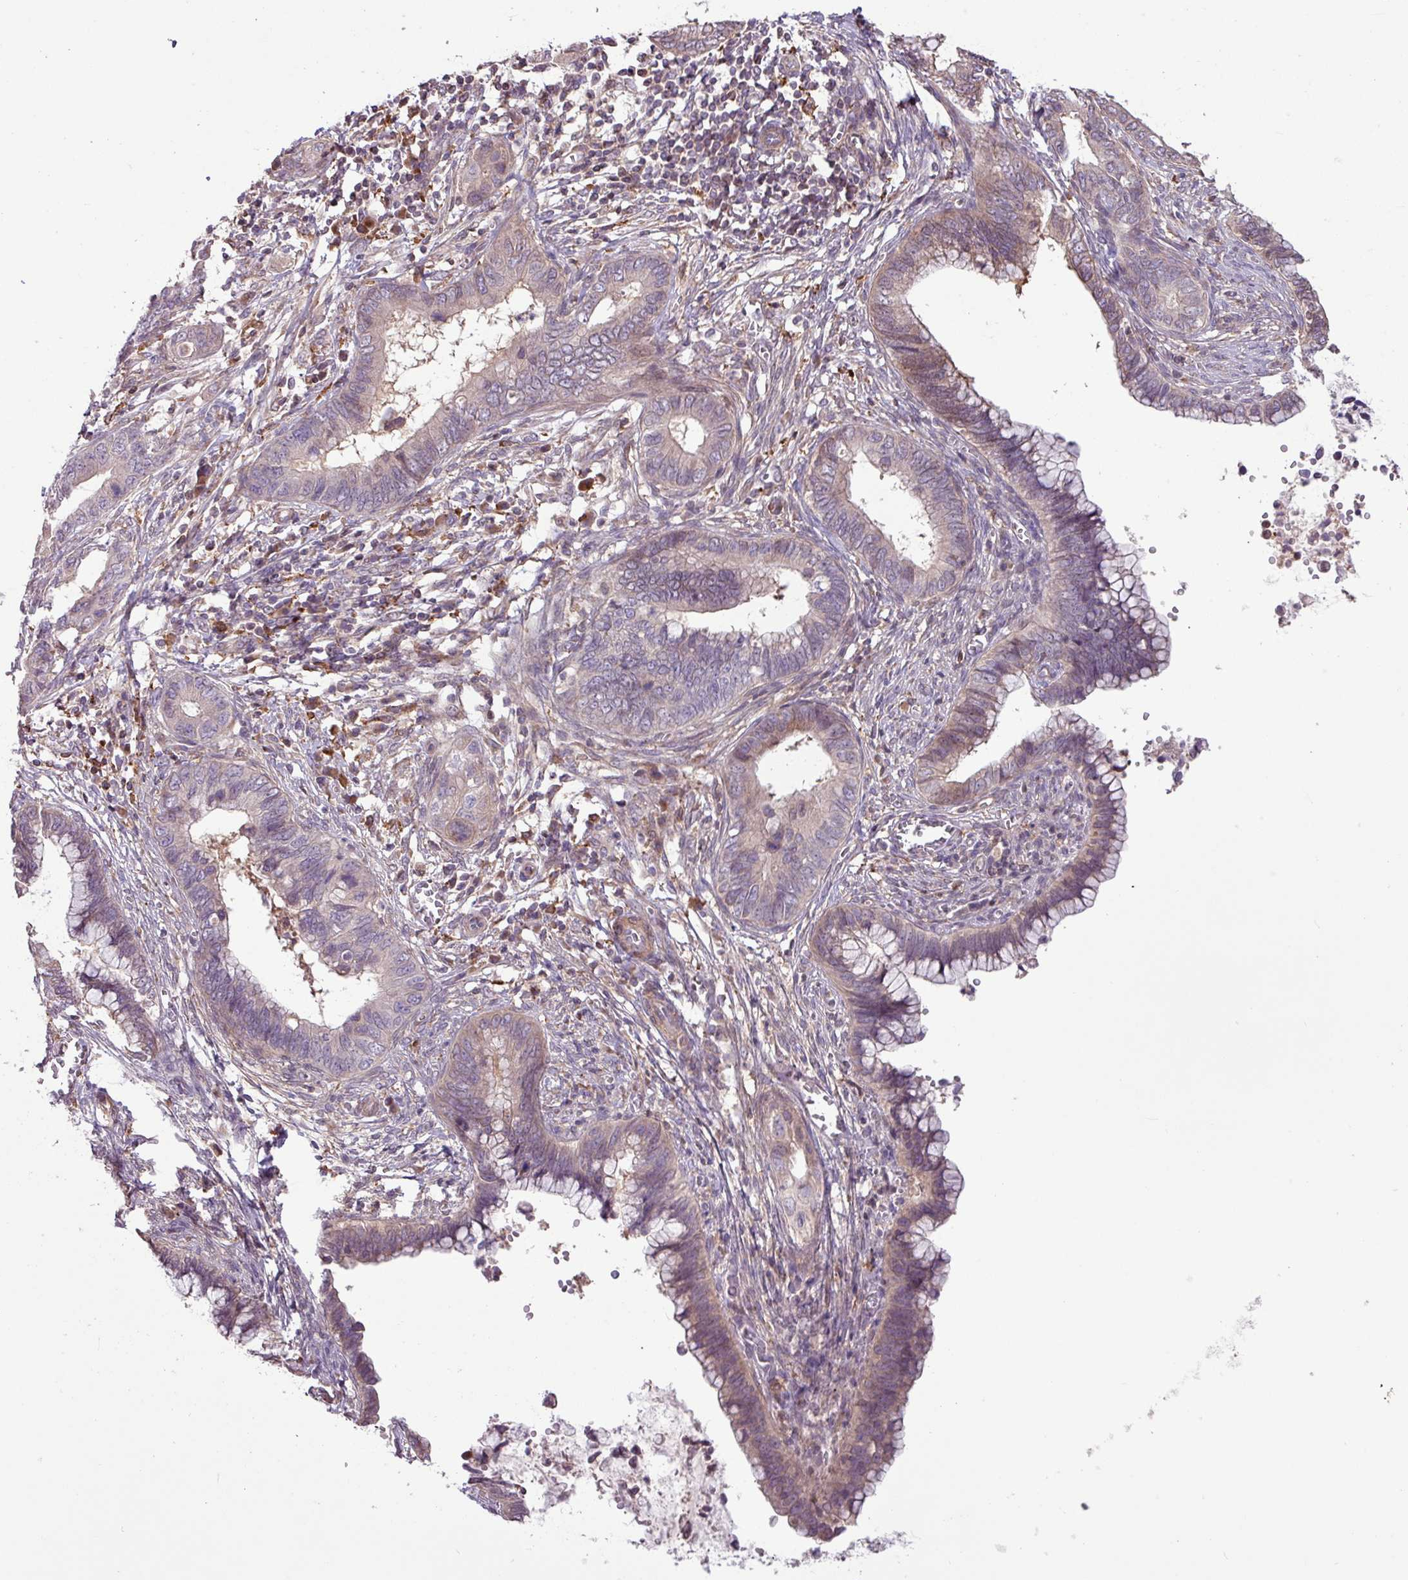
{"staining": {"intensity": "weak", "quantity": "25%-75%", "location": "cytoplasmic/membranous"}, "tissue": "cervical cancer", "cell_type": "Tumor cells", "image_type": "cancer", "snomed": [{"axis": "morphology", "description": "Adenocarcinoma, NOS"}, {"axis": "topography", "description": "Cervix"}], "caption": "Human cervical cancer (adenocarcinoma) stained with a protein marker displays weak staining in tumor cells.", "gene": "ARHGEF25", "patient": {"sex": "female", "age": 44}}